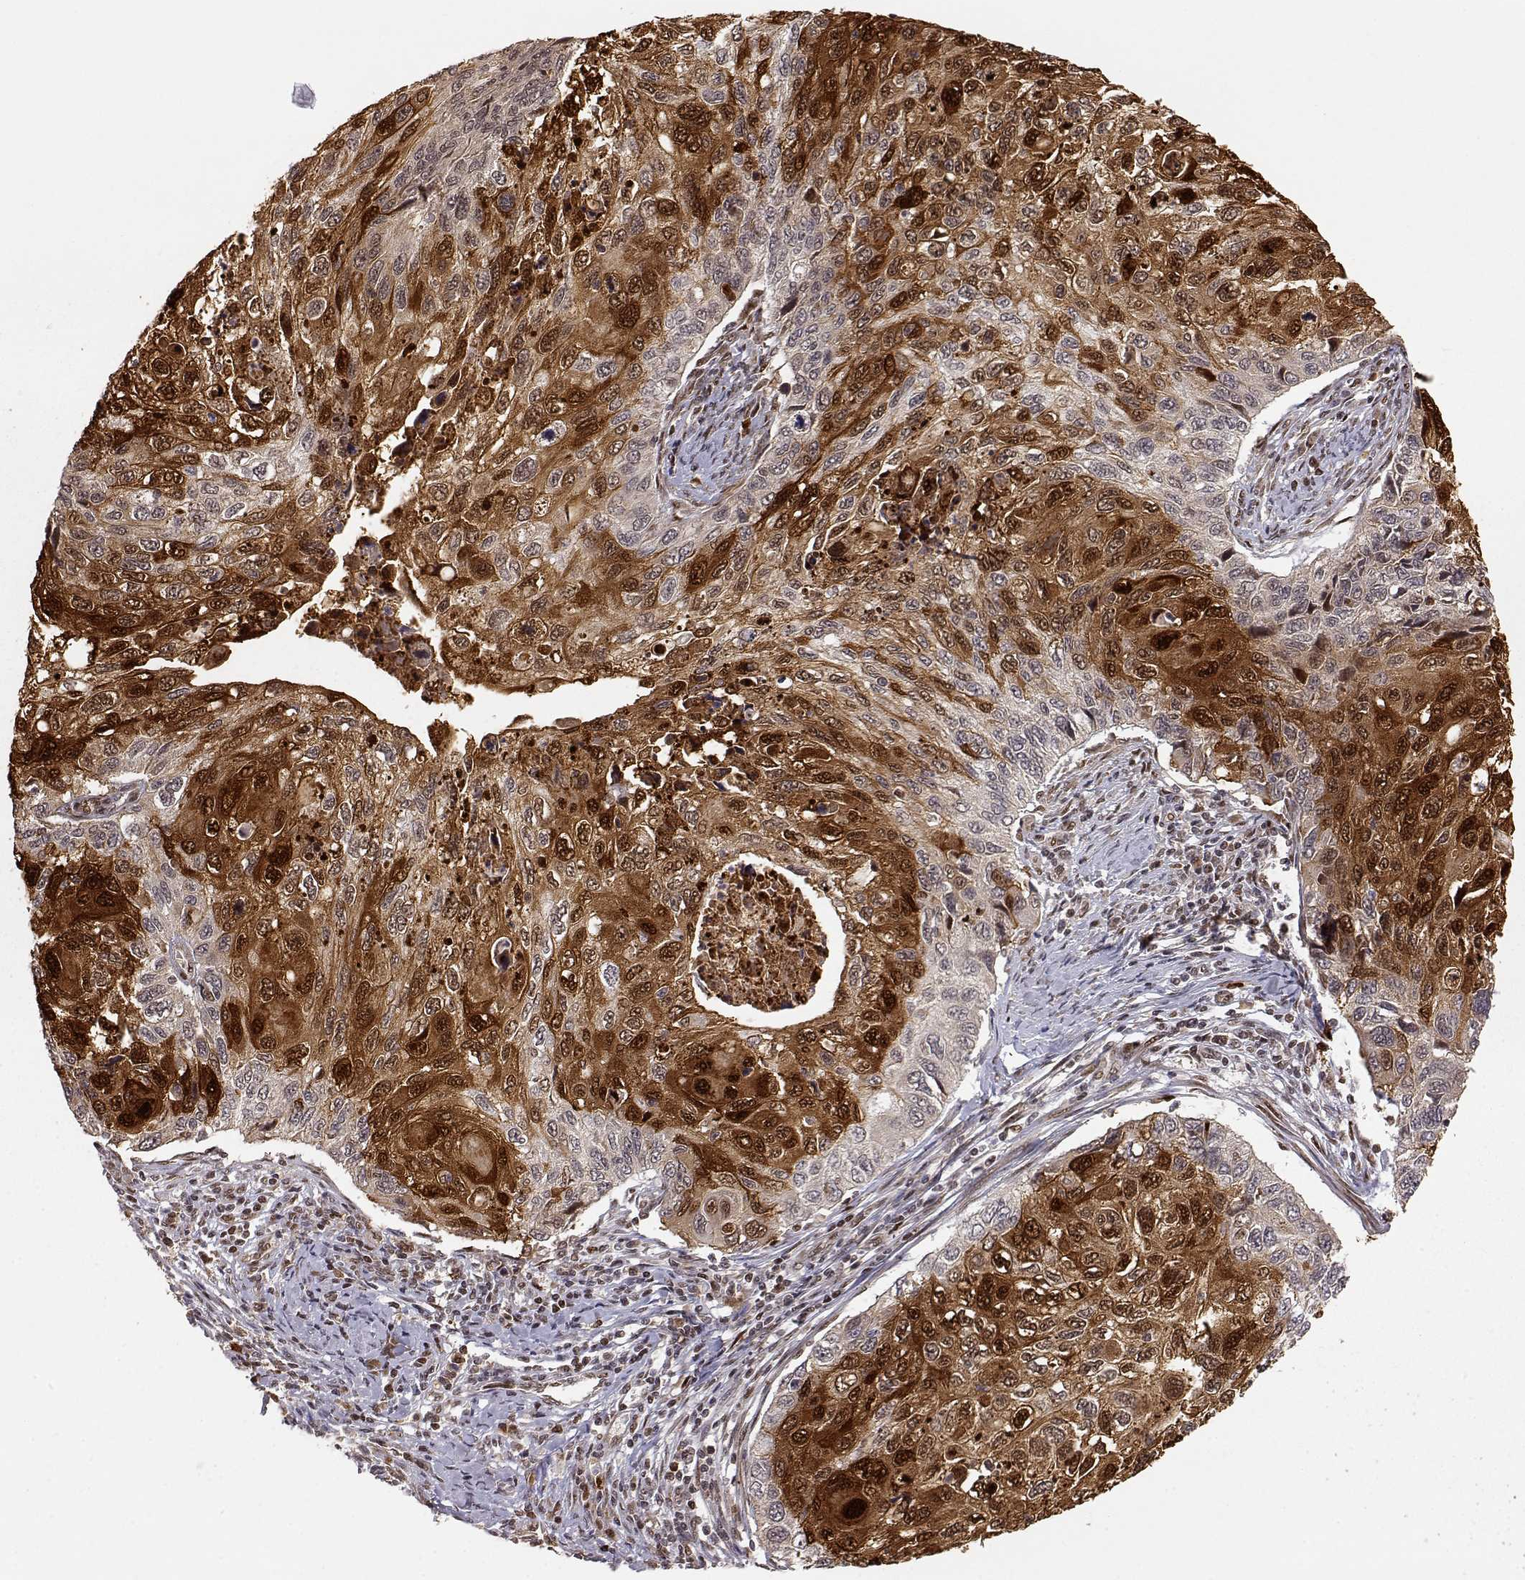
{"staining": {"intensity": "strong", "quantity": "25%-75%", "location": "cytoplasmic/membranous,nuclear"}, "tissue": "cervical cancer", "cell_type": "Tumor cells", "image_type": "cancer", "snomed": [{"axis": "morphology", "description": "Squamous cell carcinoma, NOS"}, {"axis": "topography", "description": "Cervix"}], "caption": "This is an image of immunohistochemistry staining of squamous cell carcinoma (cervical), which shows strong staining in the cytoplasmic/membranous and nuclear of tumor cells.", "gene": "BRCA1", "patient": {"sex": "female", "age": 70}}